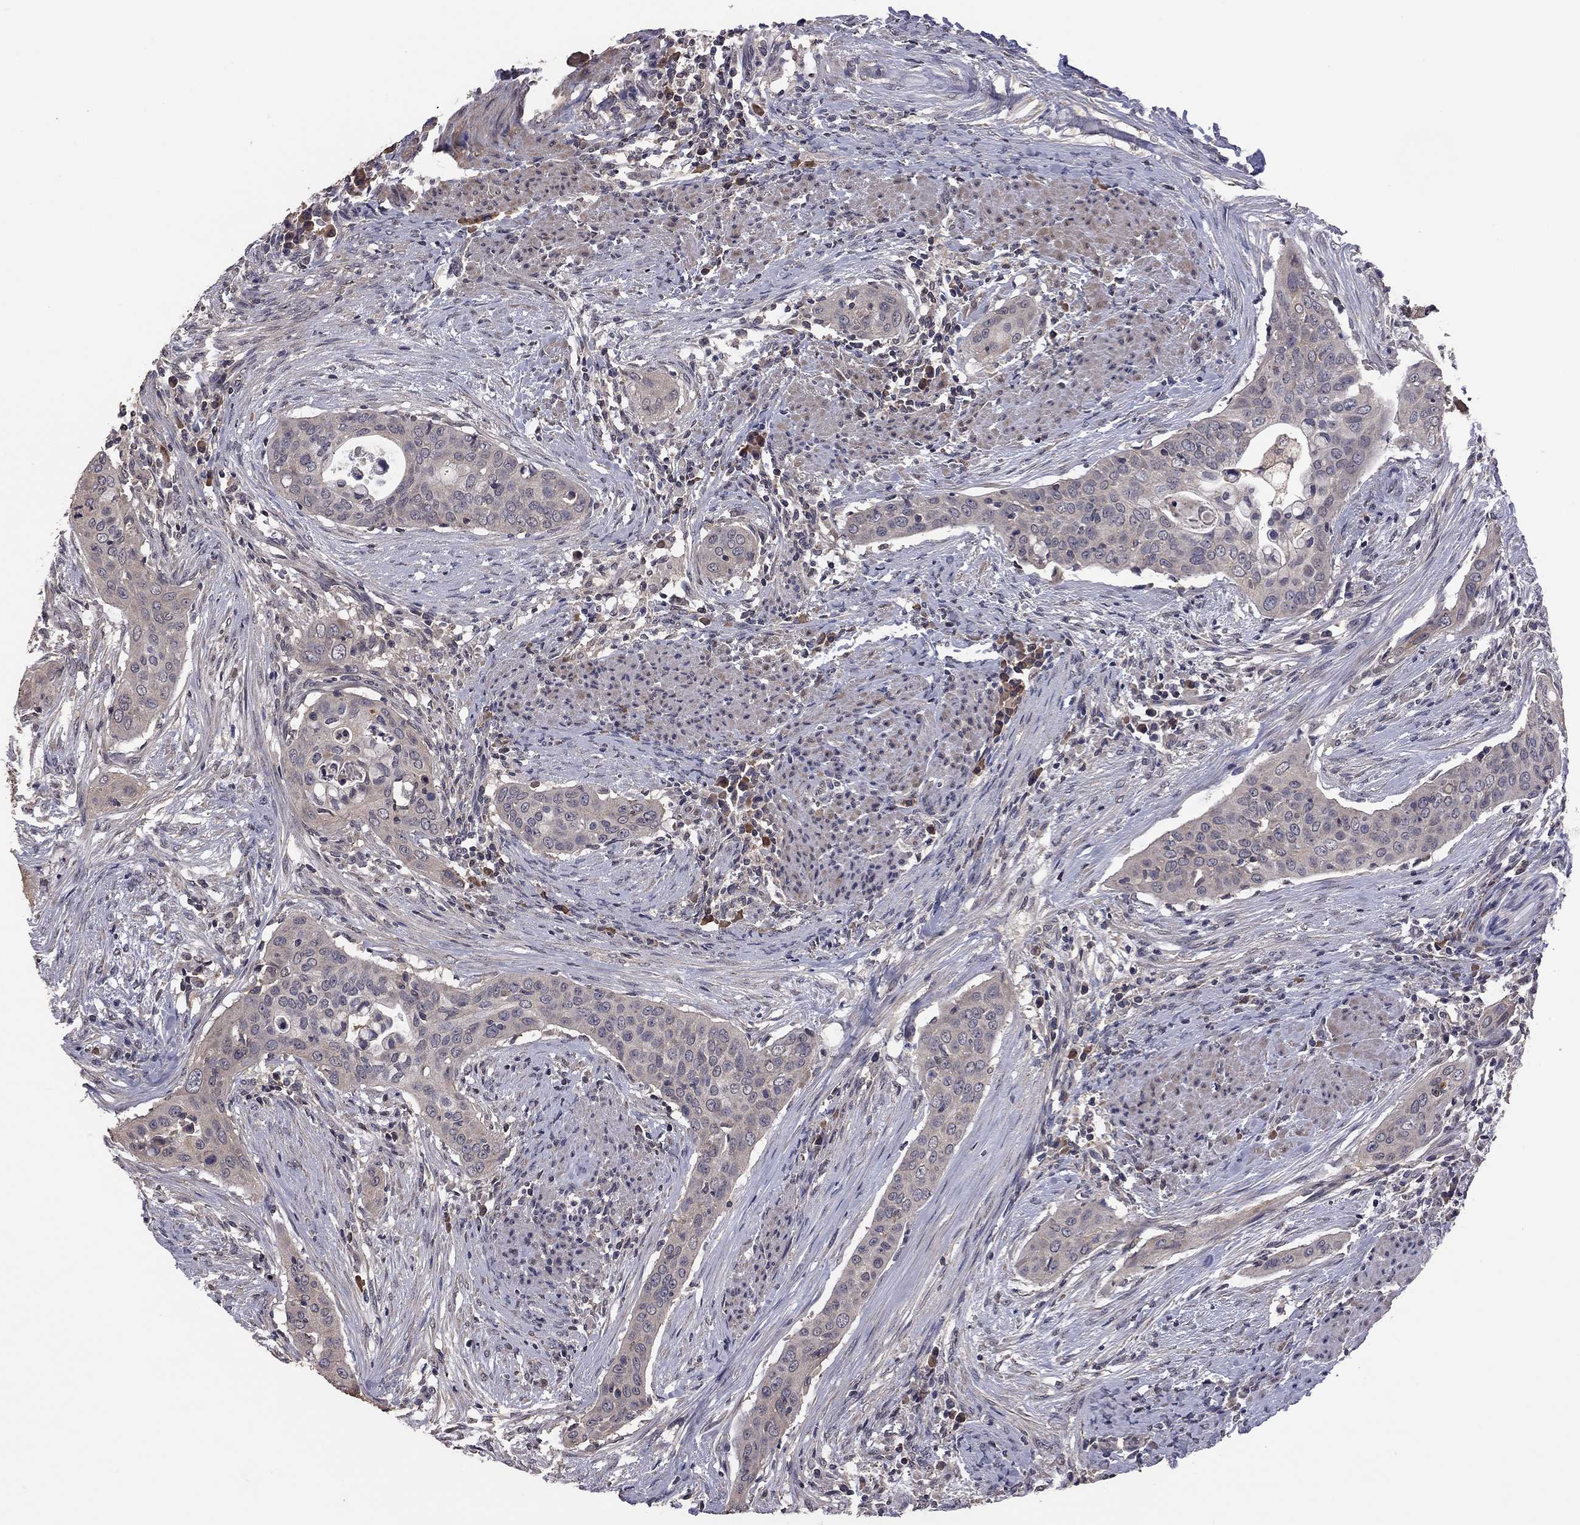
{"staining": {"intensity": "negative", "quantity": "none", "location": "none"}, "tissue": "urothelial cancer", "cell_type": "Tumor cells", "image_type": "cancer", "snomed": [{"axis": "morphology", "description": "Urothelial carcinoma, High grade"}, {"axis": "topography", "description": "Urinary bladder"}], "caption": "Tumor cells show no significant protein expression in high-grade urothelial carcinoma.", "gene": "TSNARE1", "patient": {"sex": "male", "age": 82}}